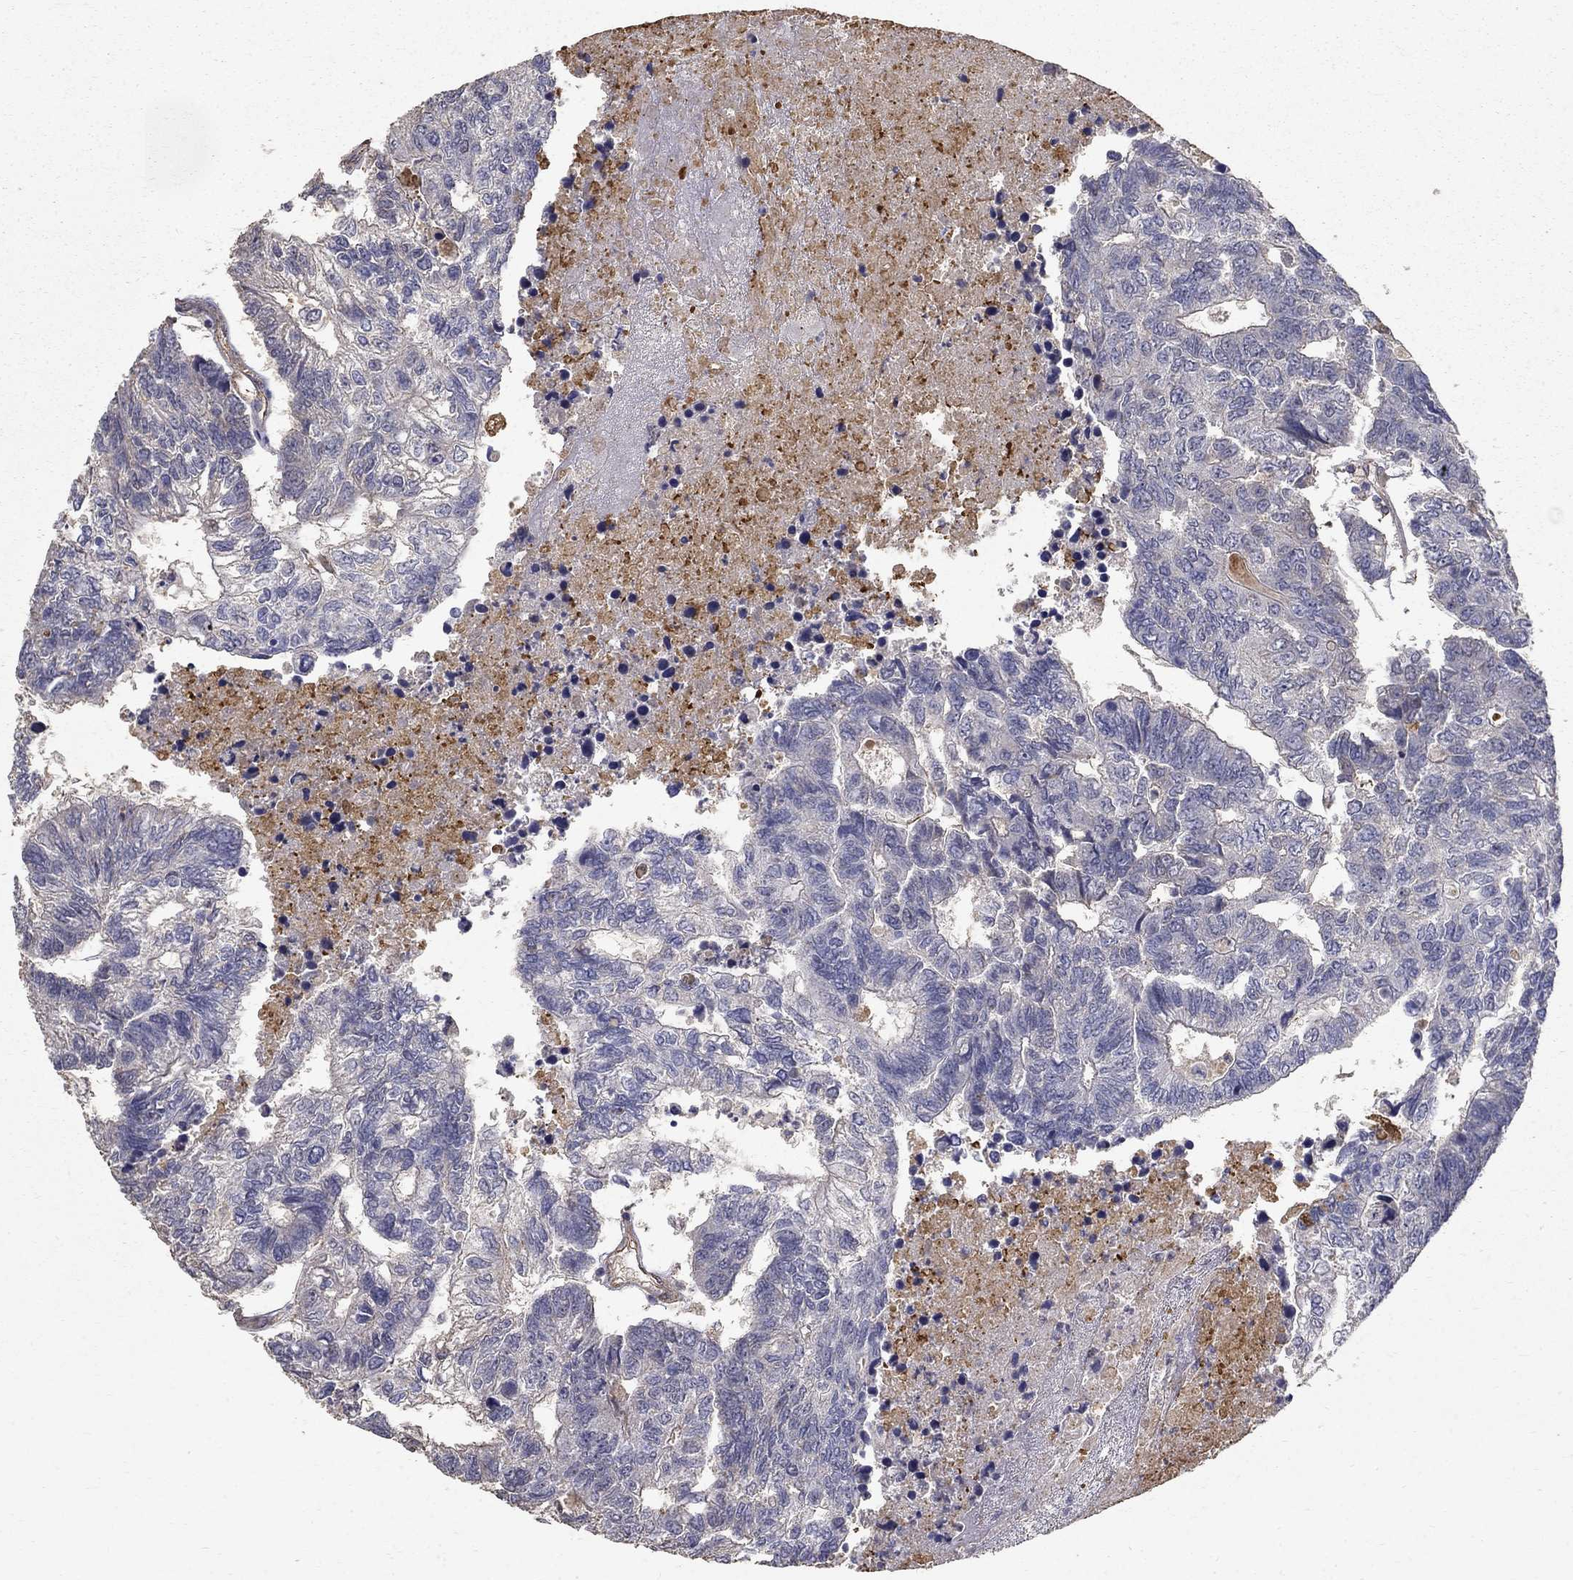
{"staining": {"intensity": "negative", "quantity": "none", "location": "none"}, "tissue": "colorectal cancer", "cell_type": "Tumor cells", "image_type": "cancer", "snomed": [{"axis": "morphology", "description": "Adenocarcinoma, NOS"}, {"axis": "topography", "description": "Colon"}], "caption": "This is an immunohistochemistry (IHC) micrograph of human colorectal cancer (adenocarcinoma). There is no expression in tumor cells.", "gene": "MPP2", "patient": {"sex": "female", "age": 48}}